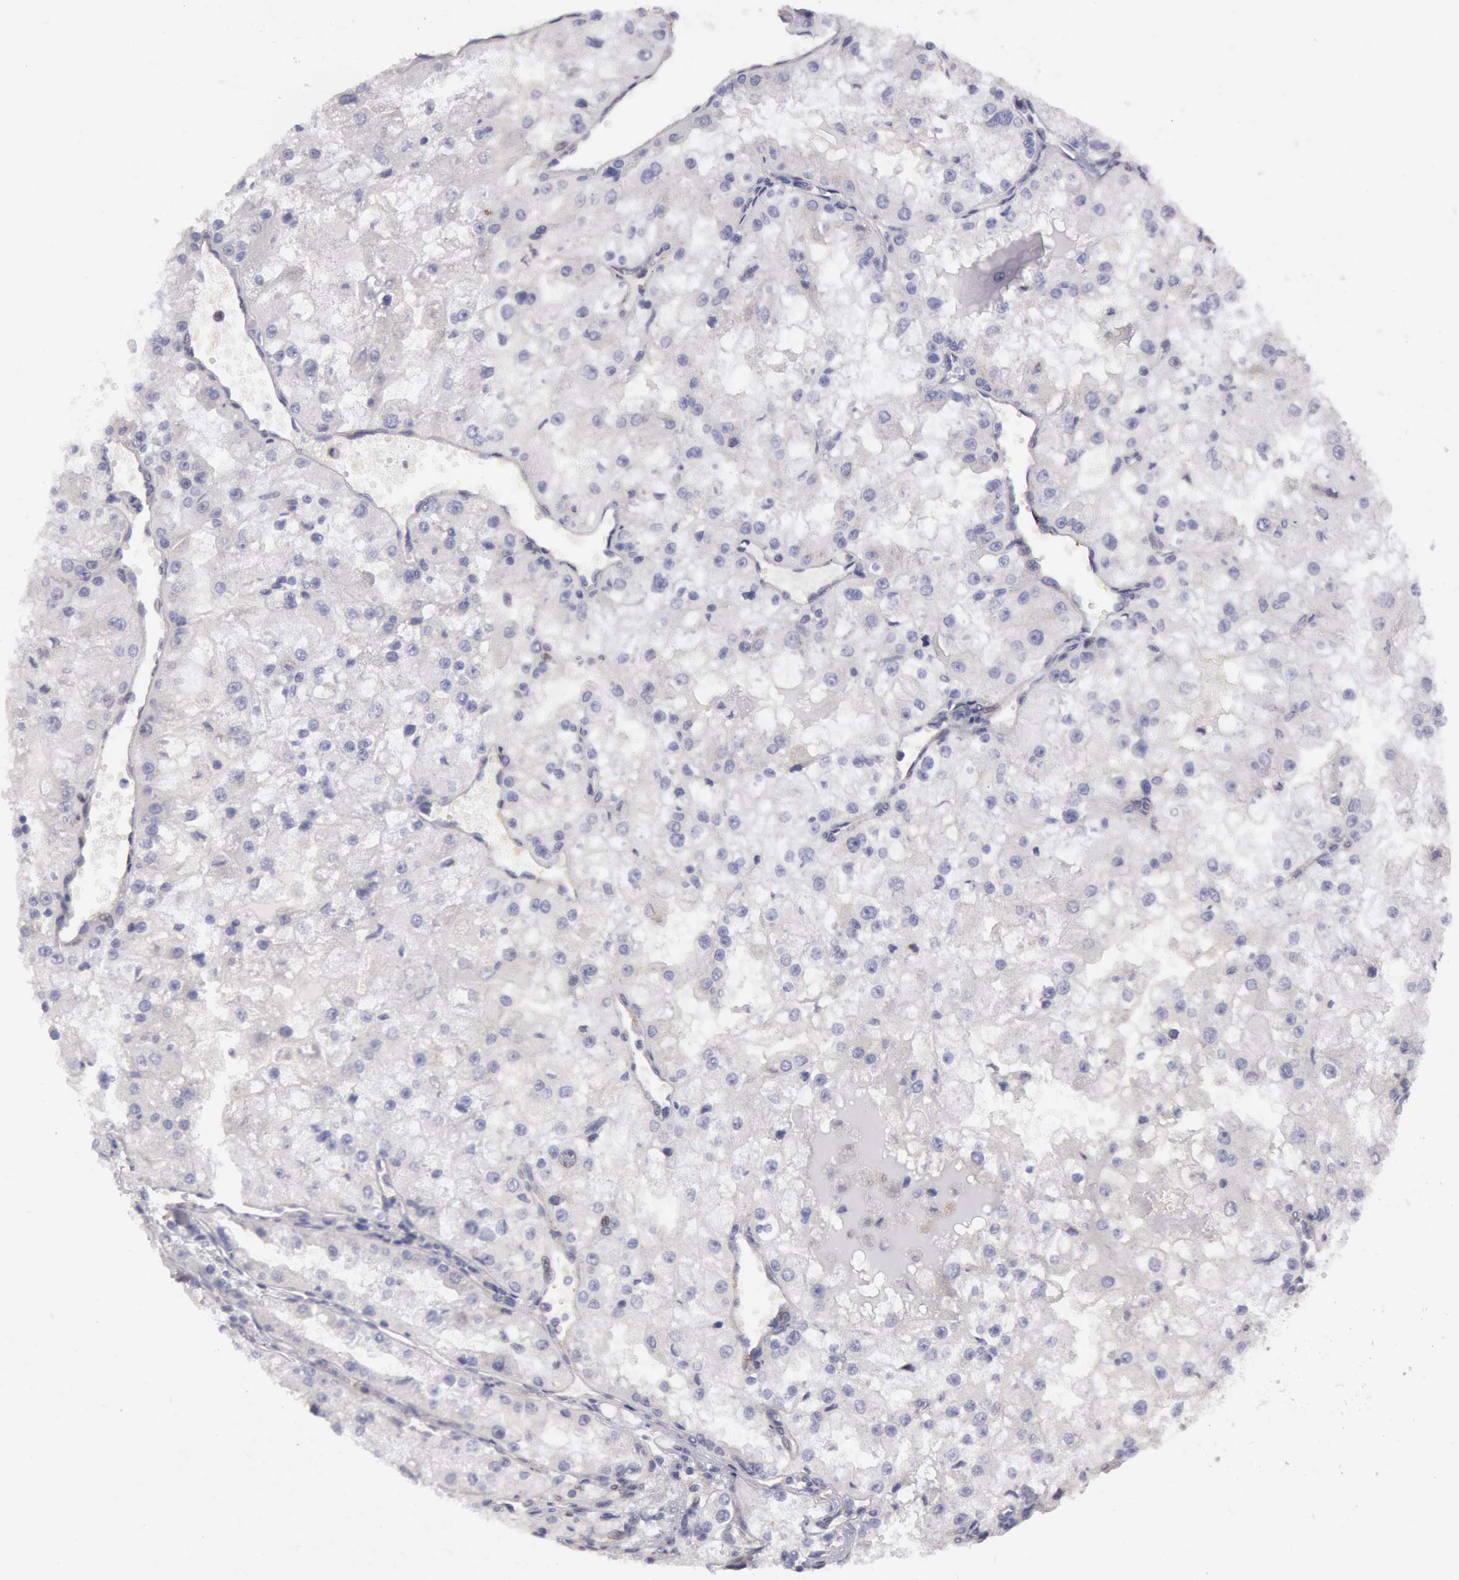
{"staining": {"intensity": "negative", "quantity": "none", "location": "none"}, "tissue": "renal cancer", "cell_type": "Tumor cells", "image_type": "cancer", "snomed": [{"axis": "morphology", "description": "Adenocarcinoma, NOS"}, {"axis": "topography", "description": "Kidney"}], "caption": "There is no significant positivity in tumor cells of renal adenocarcinoma.", "gene": "AMOTL1", "patient": {"sex": "female", "age": 74}}